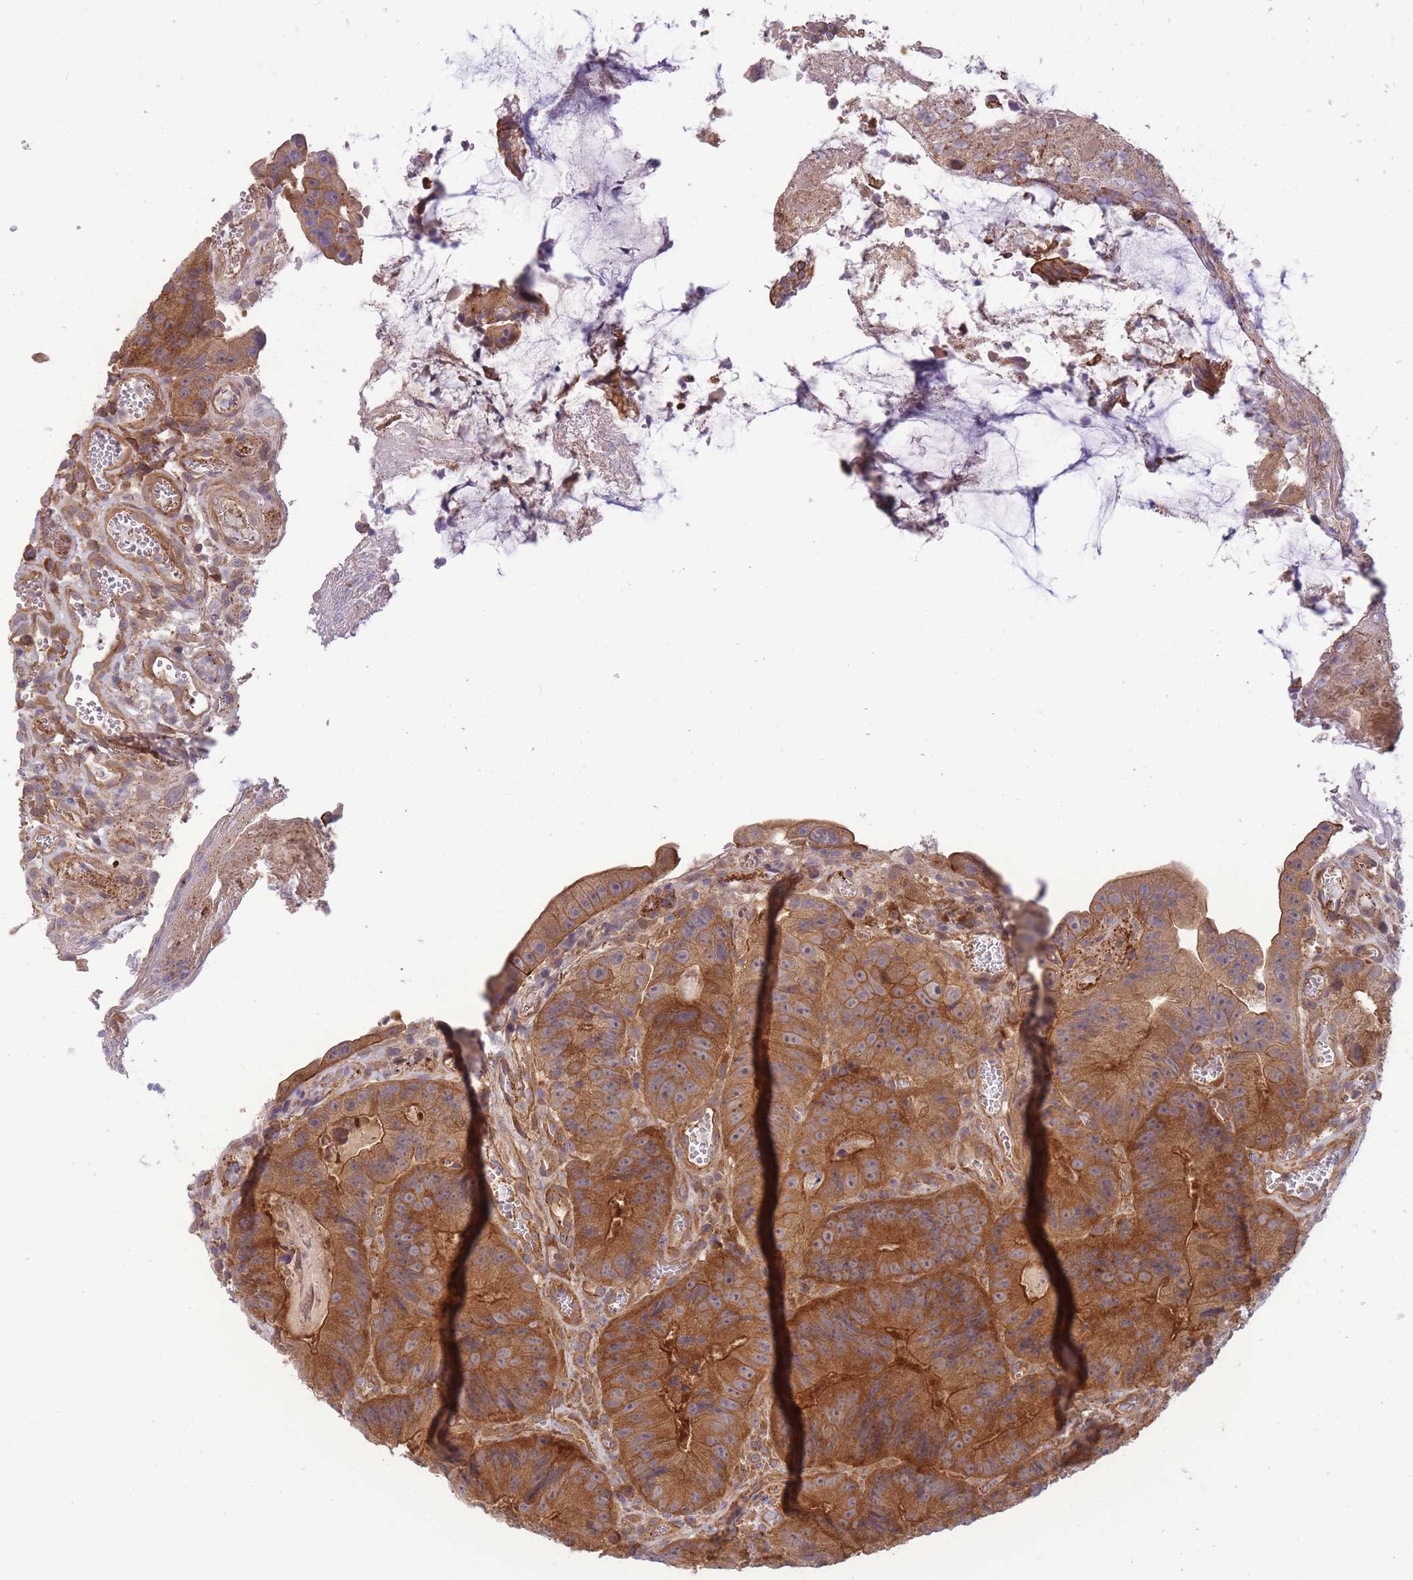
{"staining": {"intensity": "moderate", "quantity": ">75%", "location": "cytoplasmic/membranous"}, "tissue": "colorectal cancer", "cell_type": "Tumor cells", "image_type": "cancer", "snomed": [{"axis": "morphology", "description": "Adenocarcinoma, NOS"}, {"axis": "topography", "description": "Colon"}], "caption": "A high-resolution micrograph shows IHC staining of colorectal cancer (adenocarcinoma), which shows moderate cytoplasmic/membranous positivity in approximately >75% of tumor cells.", "gene": "PFDN6", "patient": {"sex": "female", "age": 86}}